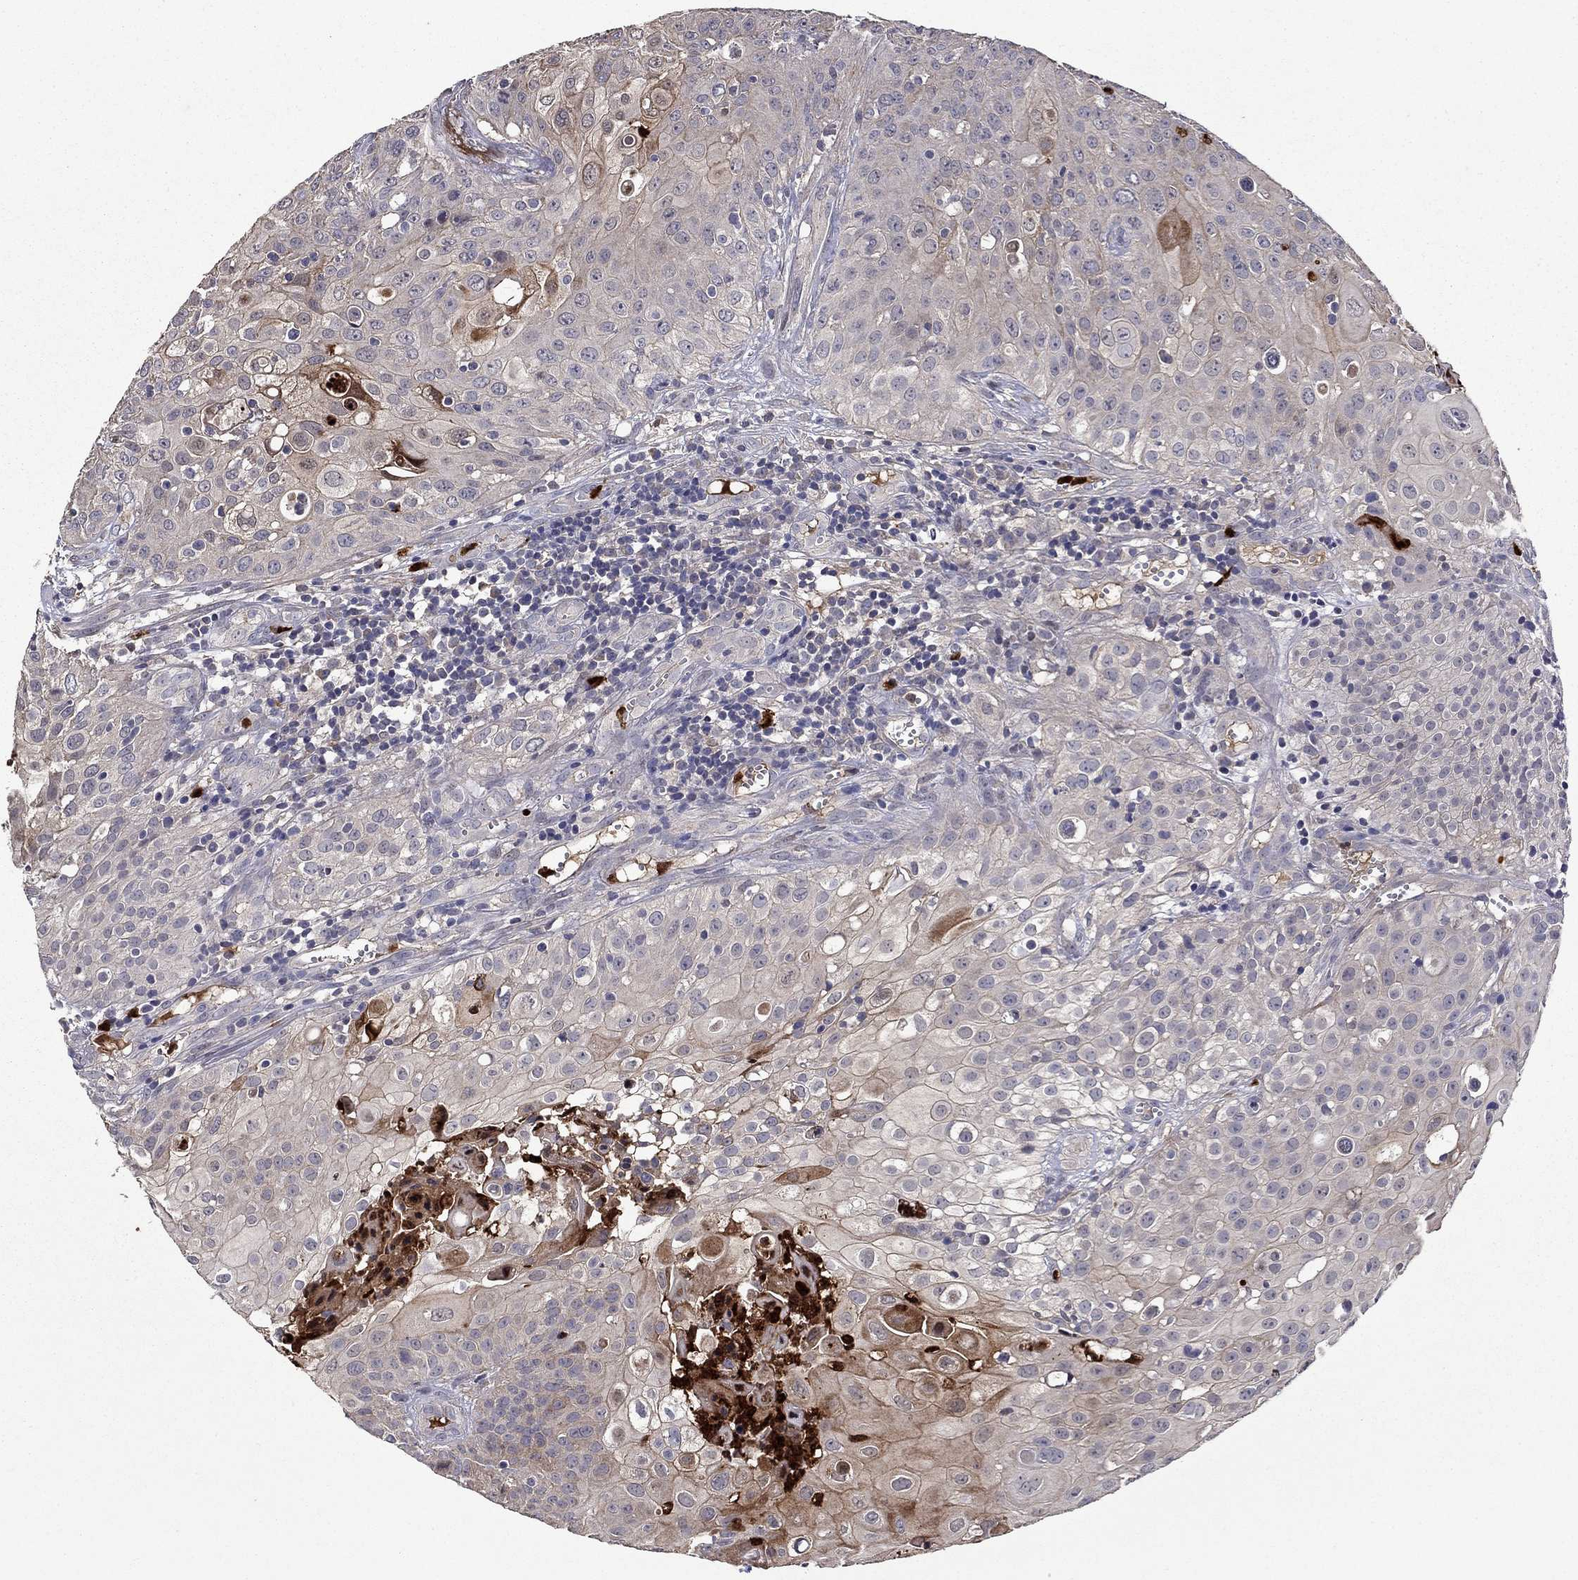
{"staining": {"intensity": "negative", "quantity": "none", "location": "none"}, "tissue": "urothelial cancer", "cell_type": "Tumor cells", "image_type": "cancer", "snomed": [{"axis": "morphology", "description": "Urothelial carcinoma, High grade"}, {"axis": "topography", "description": "Urinary bladder"}], "caption": "DAB immunohistochemical staining of urothelial cancer shows no significant staining in tumor cells.", "gene": "SATB1", "patient": {"sex": "female", "age": 79}}